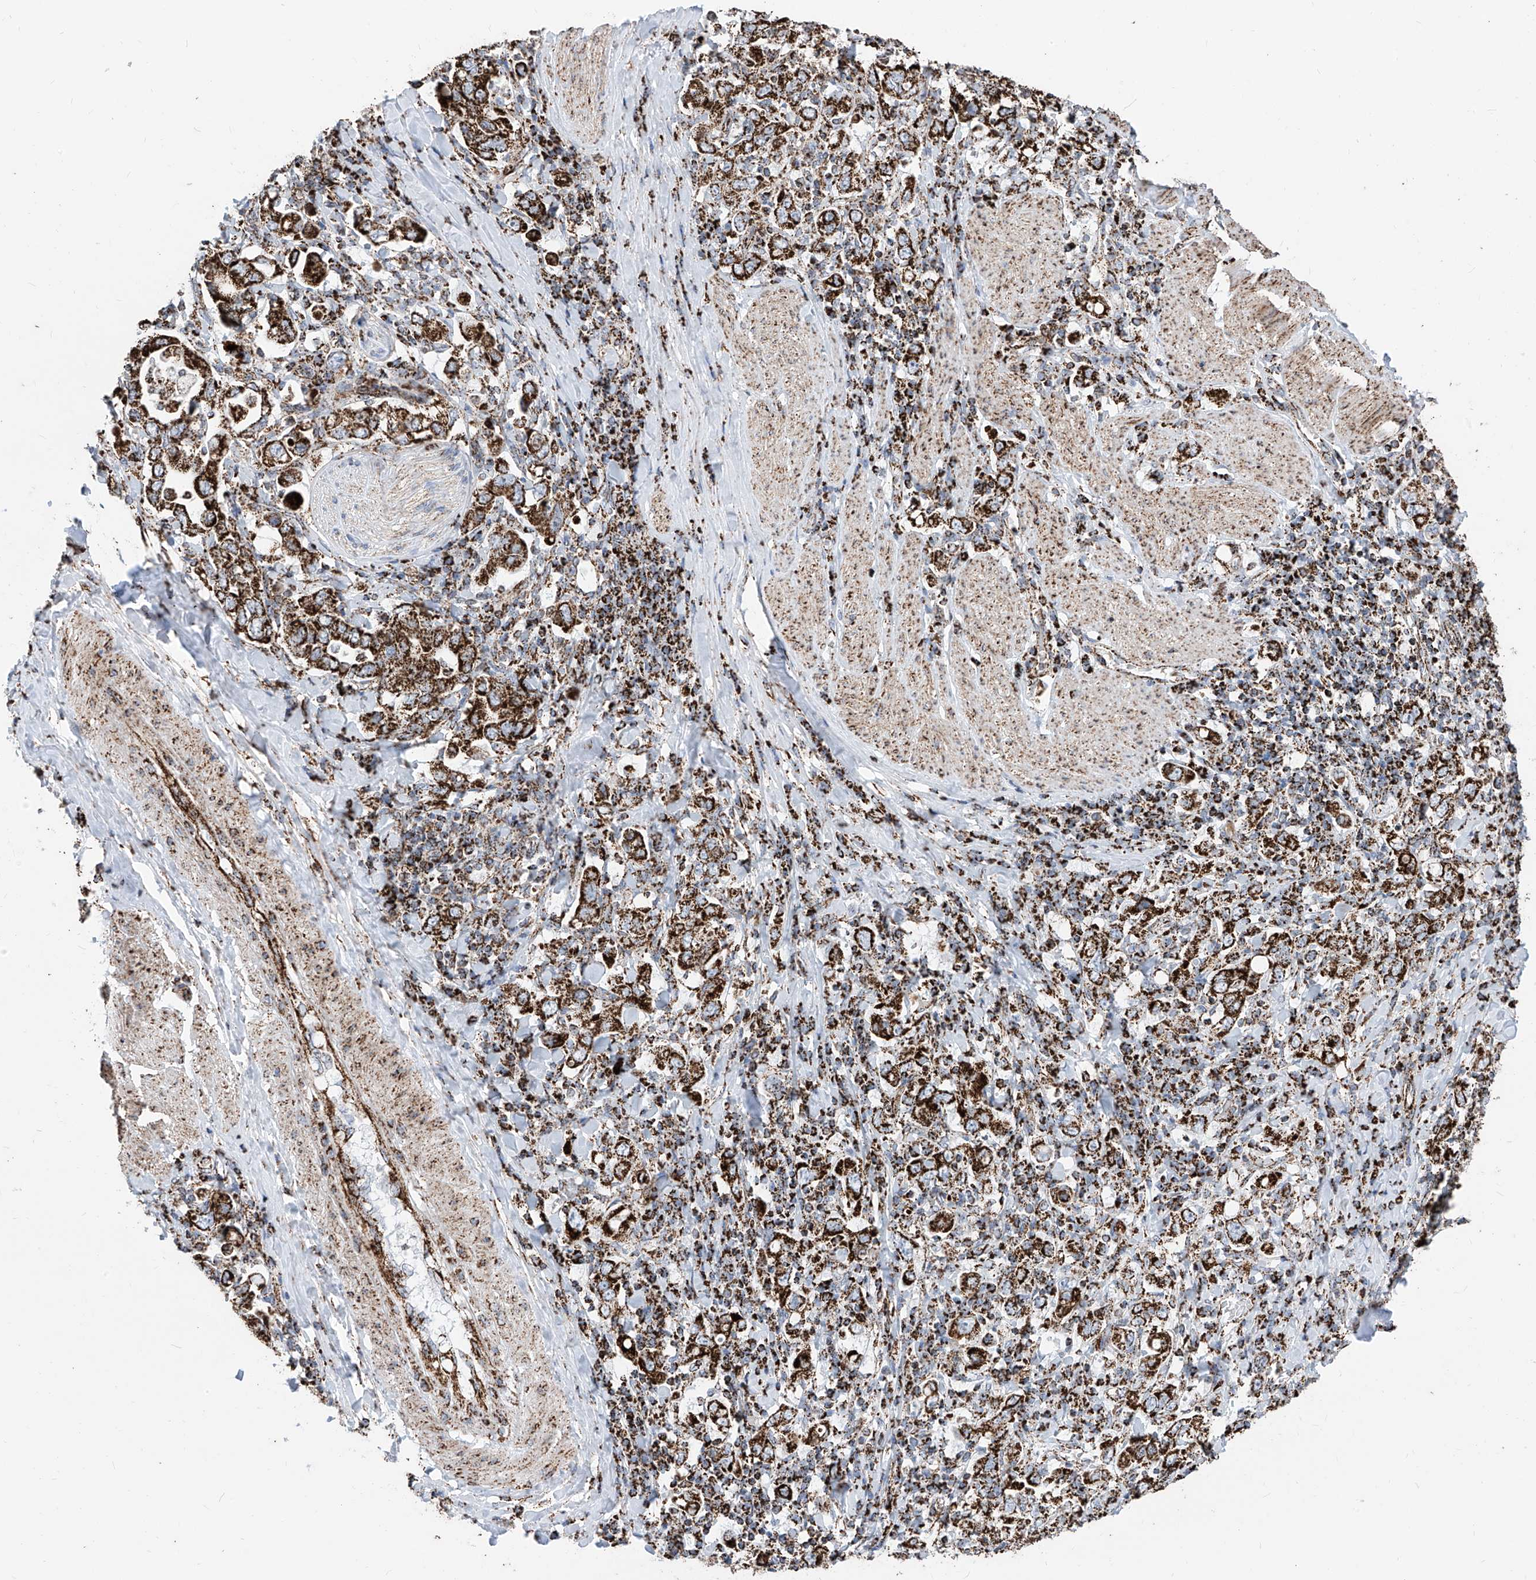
{"staining": {"intensity": "strong", "quantity": ">75%", "location": "cytoplasmic/membranous"}, "tissue": "stomach cancer", "cell_type": "Tumor cells", "image_type": "cancer", "snomed": [{"axis": "morphology", "description": "Adenocarcinoma, NOS"}, {"axis": "topography", "description": "Stomach, upper"}], "caption": "A high amount of strong cytoplasmic/membranous expression is identified in about >75% of tumor cells in adenocarcinoma (stomach) tissue. The protein of interest is shown in brown color, while the nuclei are stained blue.", "gene": "COX5B", "patient": {"sex": "male", "age": 62}}